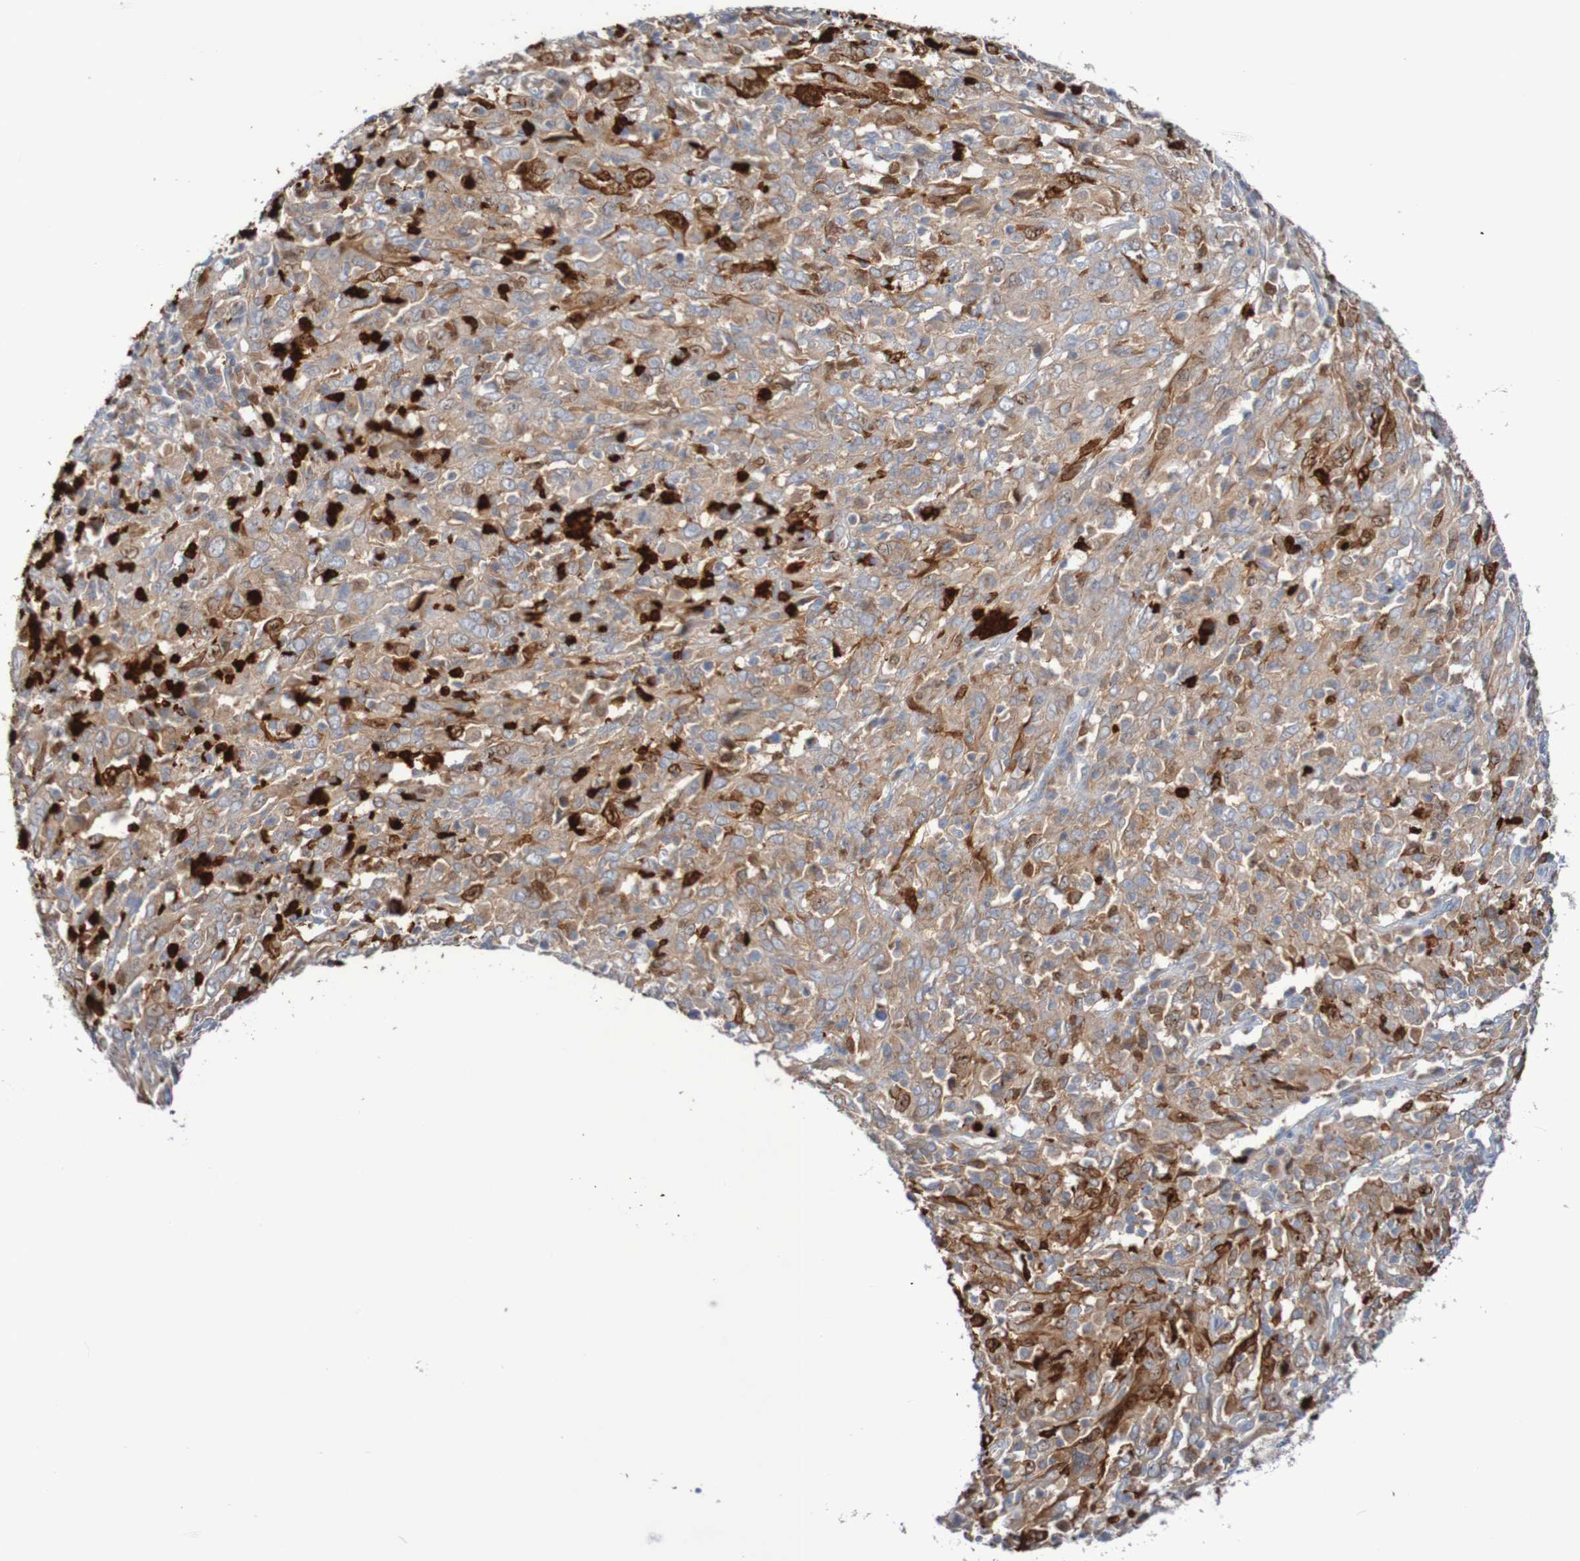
{"staining": {"intensity": "strong", "quantity": "<25%", "location": "cytoplasmic/membranous,nuclear"}, "tissue": "cervical cancer", "cell_type": "Tumor cells", "image_type": "cancer", "snomed": [{"axis": "morphology", "description": "Squamous cell carcinoma, NOS"}, {"axis": "topography", "description": "Cervix"}], "caption": "This is a micrograph of immunohistochemistry (IHC) staining of squamous cell carcinoma (cervical), which shows strong staining in the cytoplasmic/membranous and nuclear of tumor cells.", "gene": "PARP4", "patient": {"sex": "female", "age": 46}}